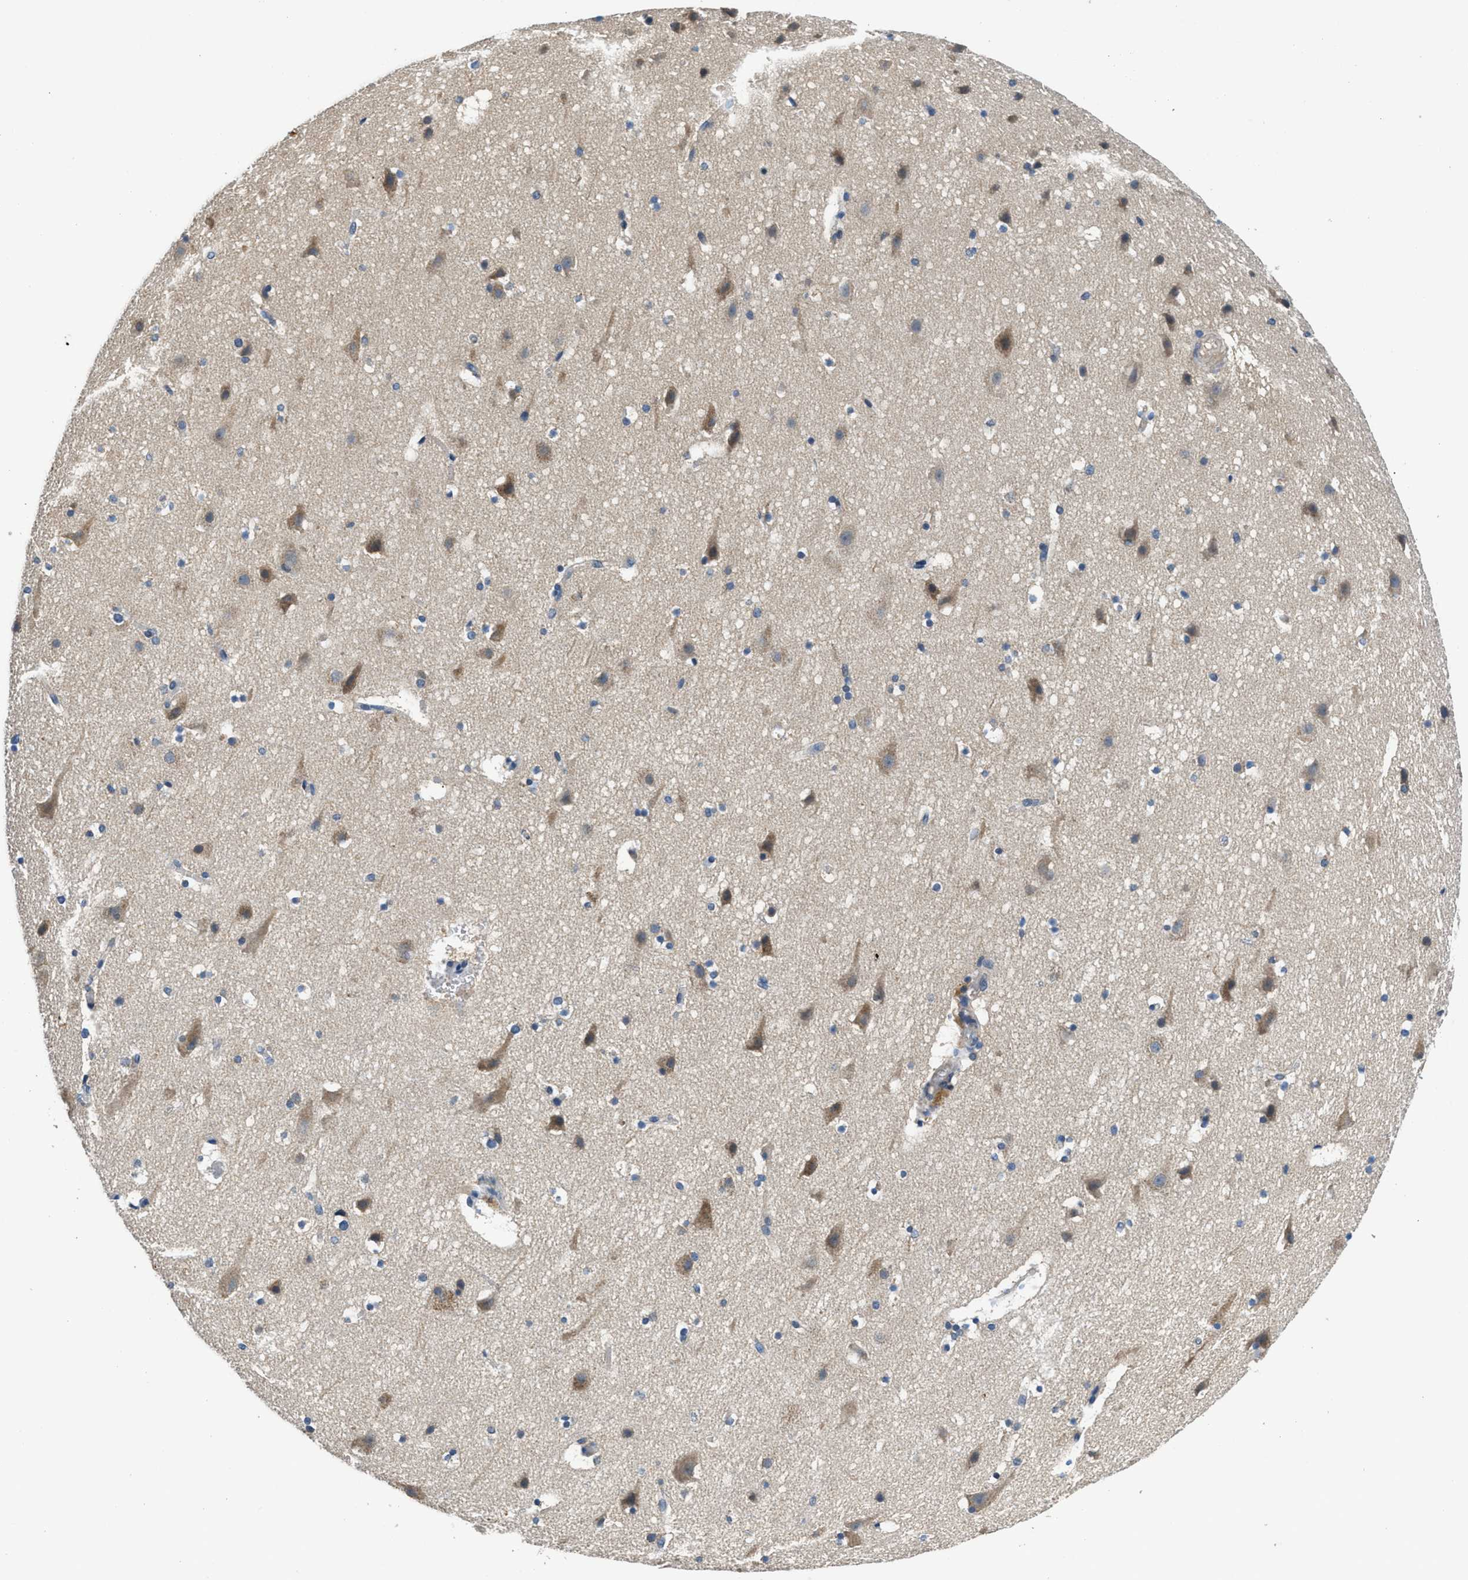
{"staining": {"intensity": "negative", "quantity": "none", "location": "none"}, "tissue": "cerebral cortex", "cell_type": "Endothelial cells", "image_type": "normal", "snomed": [{"axis": "morphology", "description": "Normal tissue, NOS"}, {"axis": "topography", "description": "Cerebral cortex"}], "caption": "A micrograph of cerebral cortex stained for a protein exhibits no brown staining in endothelial cells.", "gene": "SSH2", "patient": {"sex": "male", "age": 45}}